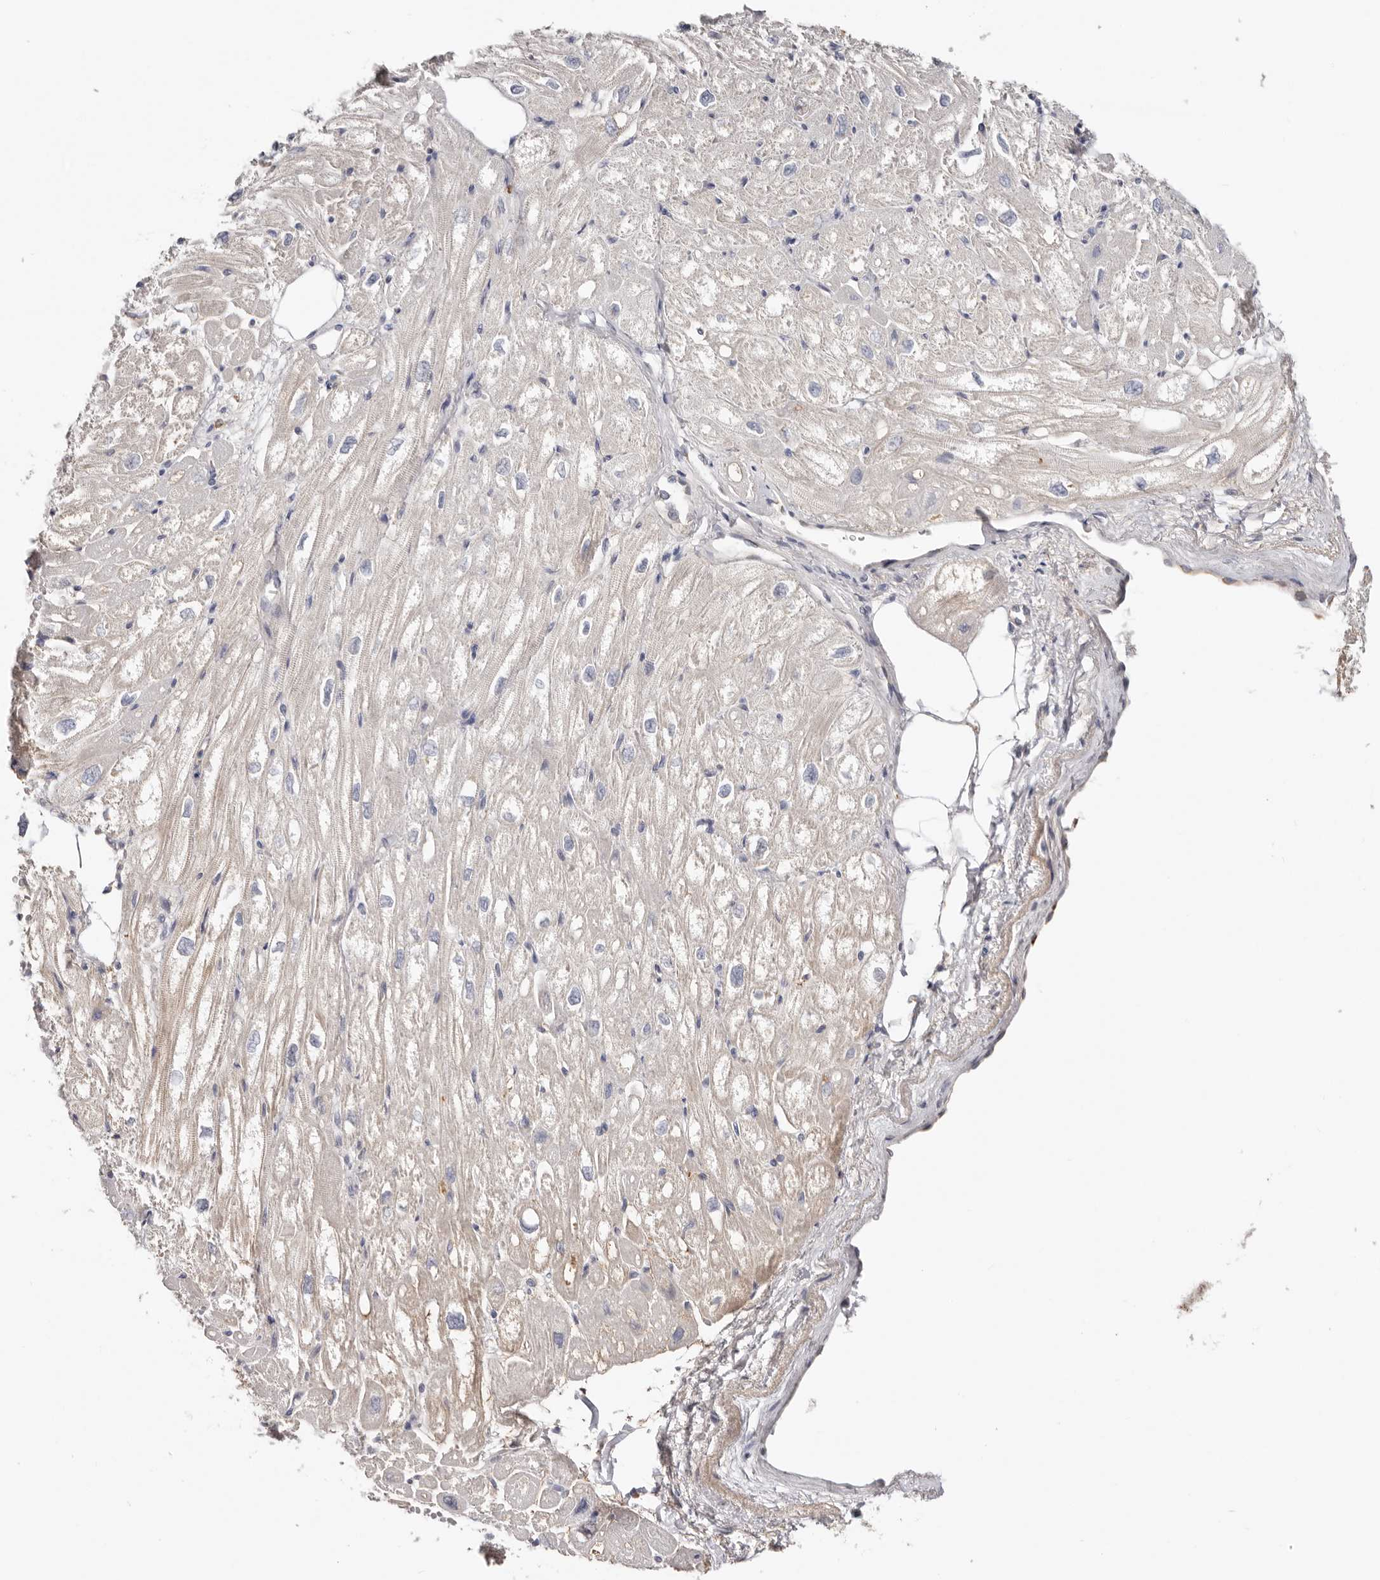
{"staining": {"intensity": "weak", "quantity": "<25%", "location": "cytoplasmic/membranous"}, "tissue": "heart muscle", "cell_type": "Cardiomyocytes", "image_type": "normal", "snomed": [{"axis": "morphology", "description": "Normal tissue, NOS"}, {"axis": "topography", "description": "Heart"}], "caption": "Immunohistochemistry (IHC) image of unremarkable heart muscle: heart muscle stained with DAB (3,3'-diaminobenzidine) reveals no significant protein positivity in cardiomyocytes.", "gene": "PKDCC", "patient": {"sex": "male", "age": 50}}